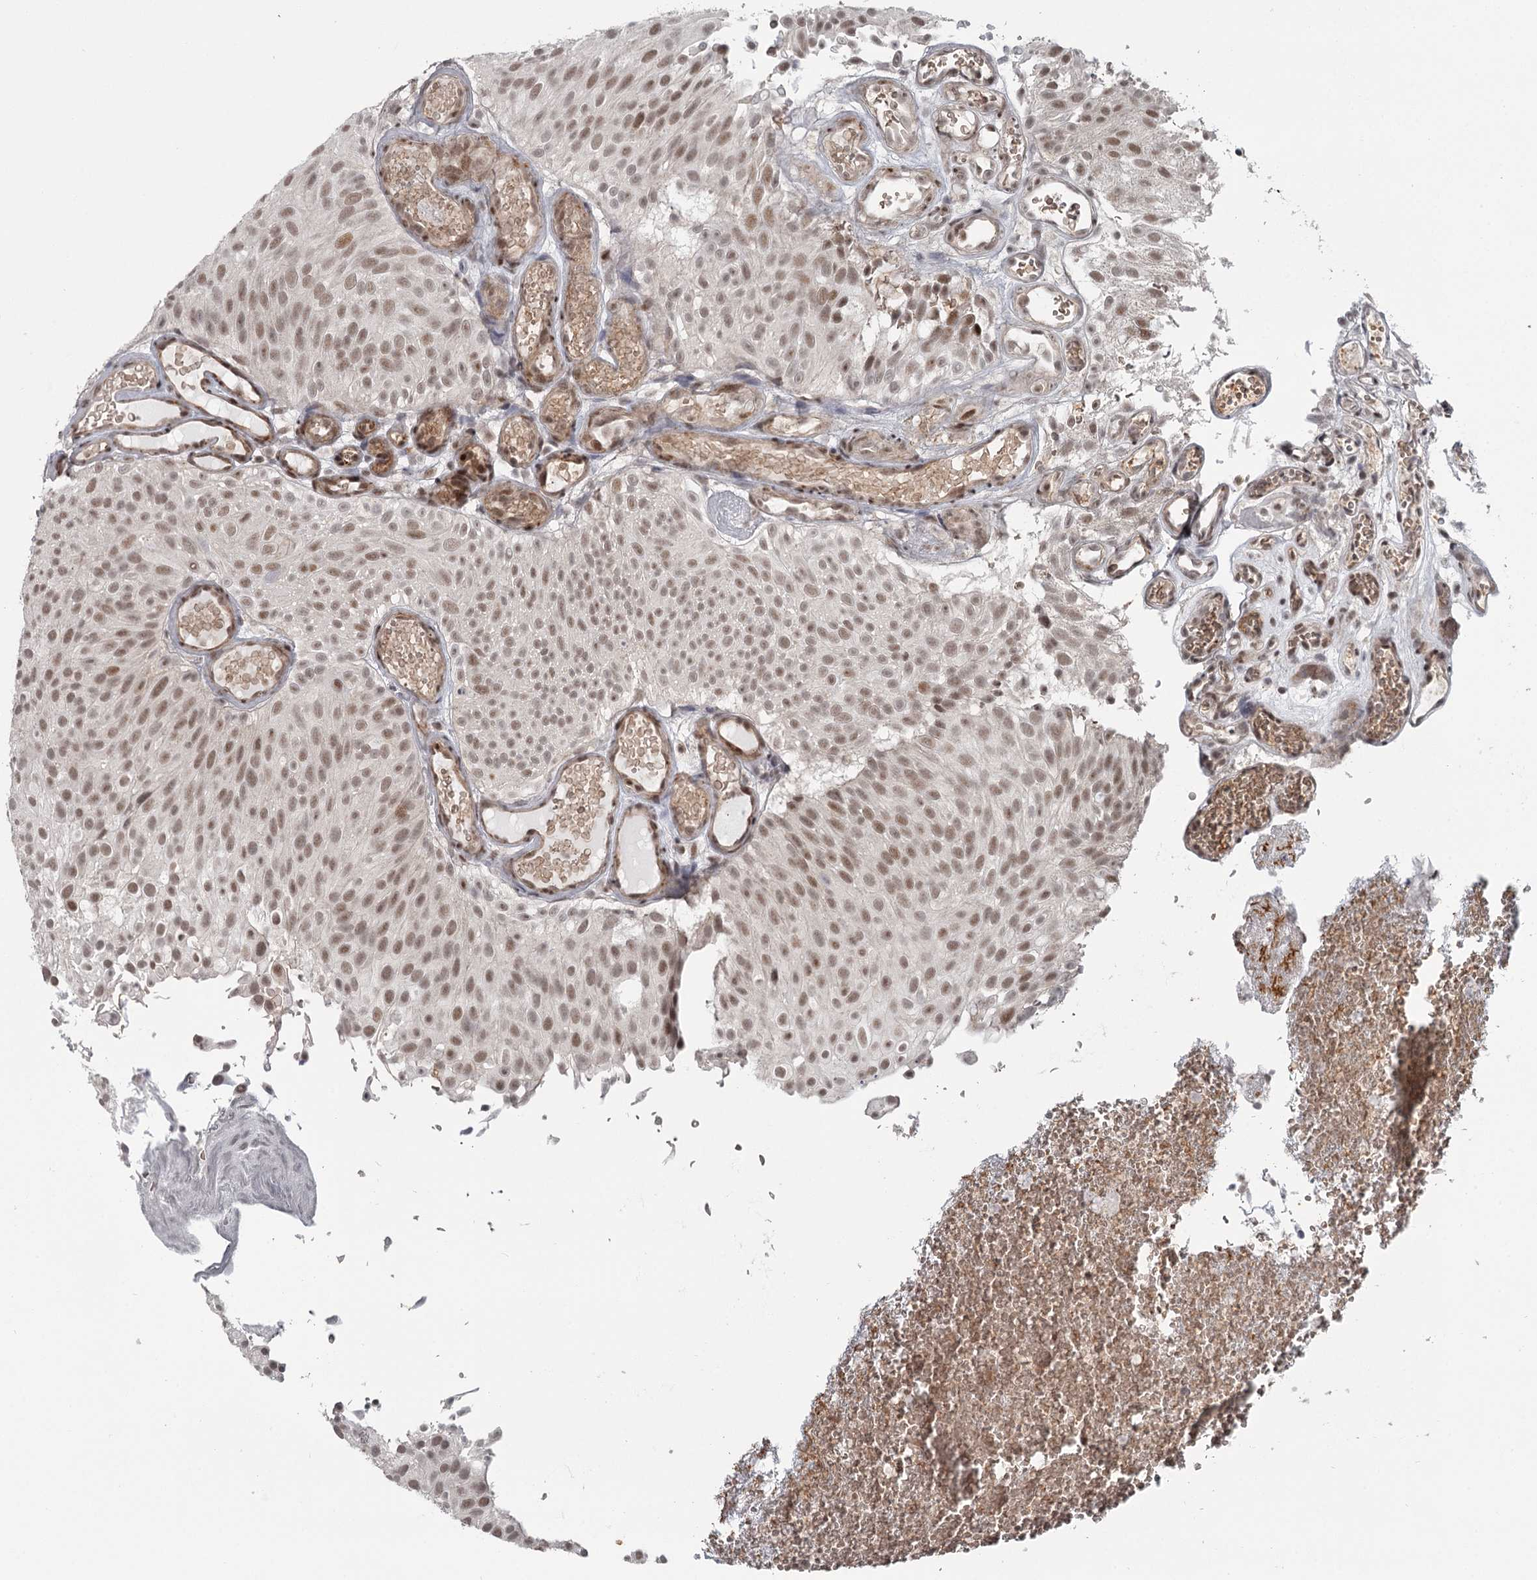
{"staining": {"intensity": "moderate", "quantity": ">75%", "location": "nuclear"}, "tissue": "urothelial cancer", "cell_type": "Tumor cells", "image_type": "cancer", "snomed": [{"axis": "morphology", "description": "Urothelial carcinoma, Low grade"}, {"axis": "topography", "description": "Urinary bladder"}], "caption": "Urothelial cancer stained for a protein (brown) reveals moderate nuclear positive expression in about >75% of tumor cells.", "gene": "FAM13C", "patient": {"sex": "male", "age": 78}}